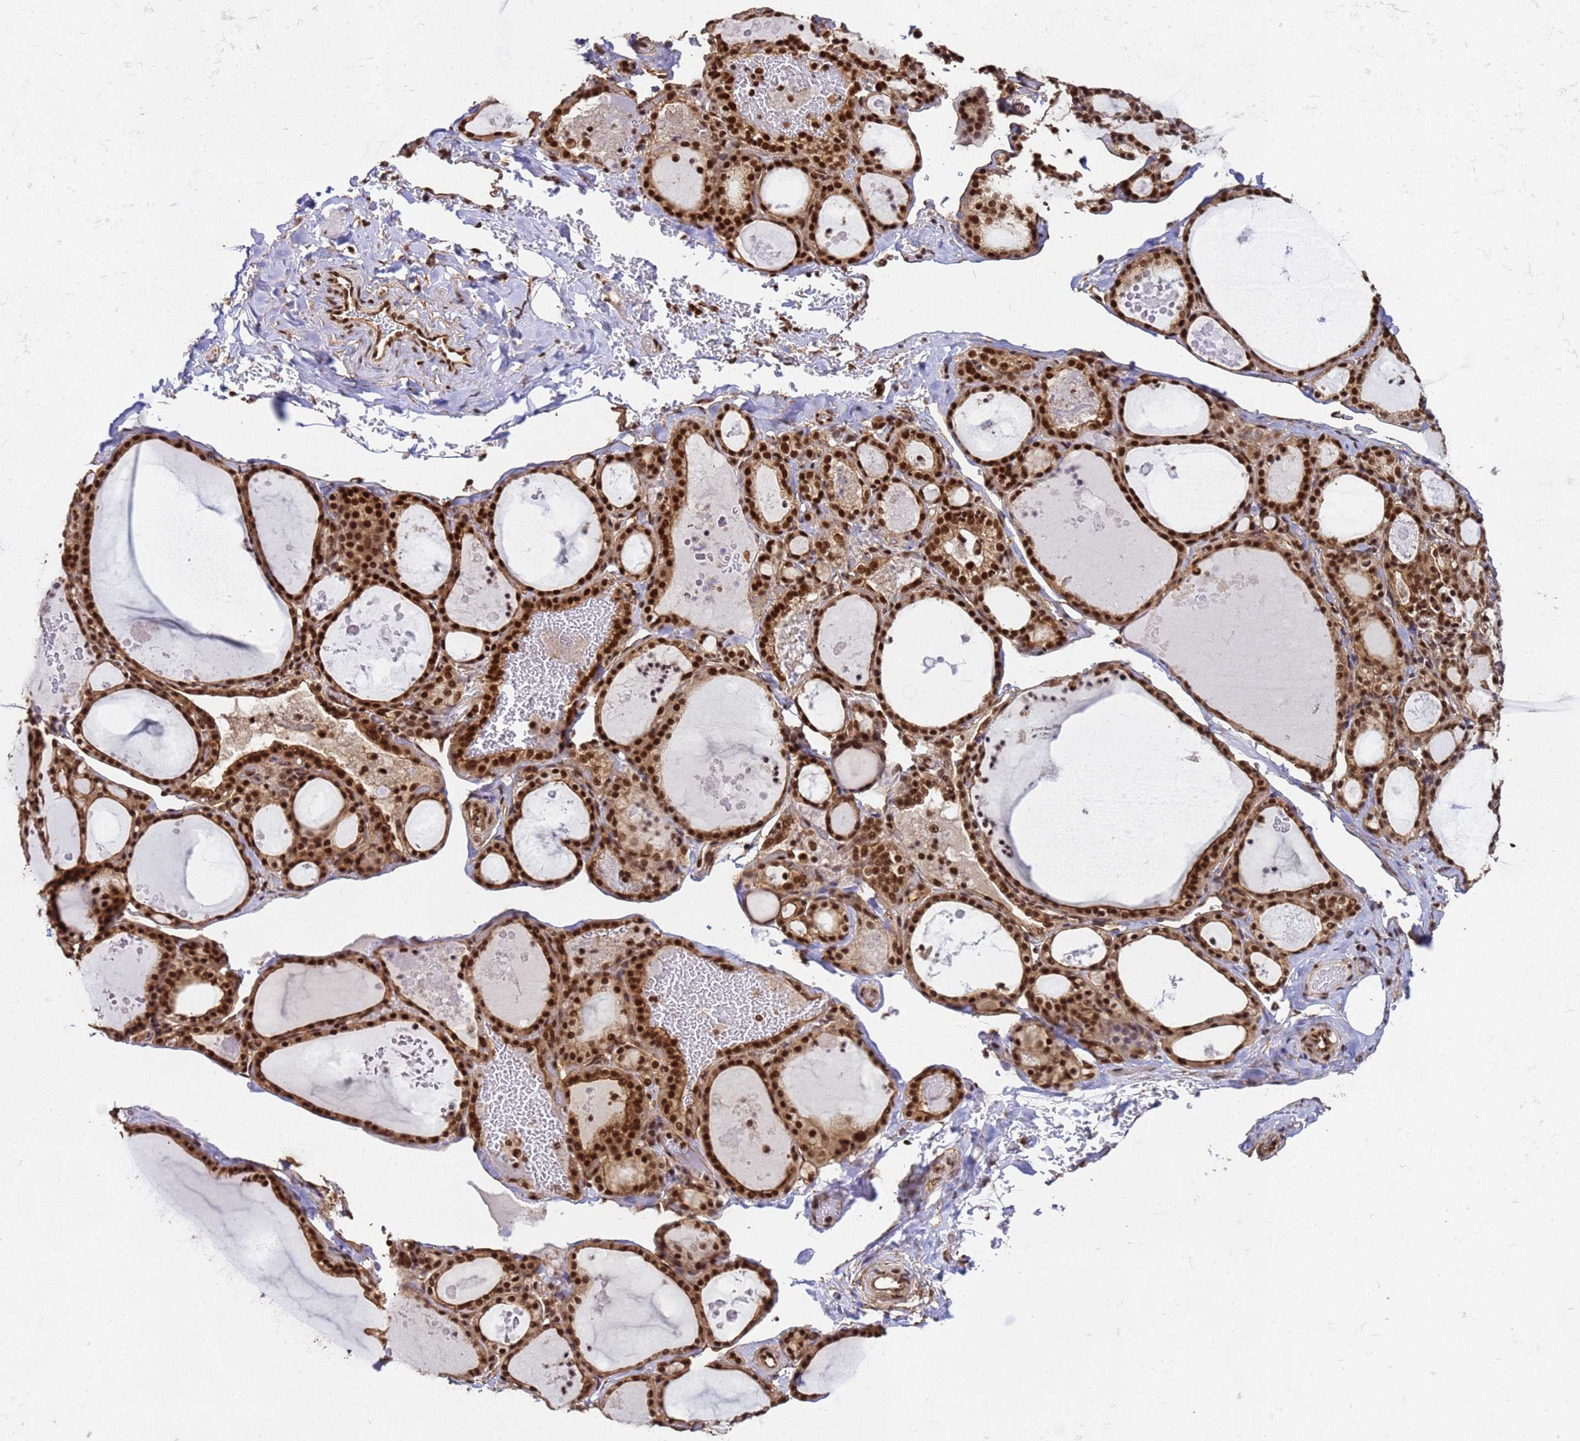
{"staining": {"intensity": "strong", "quantity": ">75%", "location": "cytoplasmic/membranous,nuclear"}, "tissue": "thyroid gland", "cell_type": "Glandular cells", "image_type": "normal", "snomed": [{"axis": "morphology", "description": "Normal tissue, NOS"}, {"axis": "topography", "description": "Thyroid gland"}], "caption": "Thyroid gland stained with DAB (3,3'-diaminobenzidine) immunohistochemistry exhibits high levels of strong cytoplasmic/membranous,nuclear expression in approximately >75% of glandular cells.", "gene": "SYF2", "patient": {"sex": "male", "age": 56}}